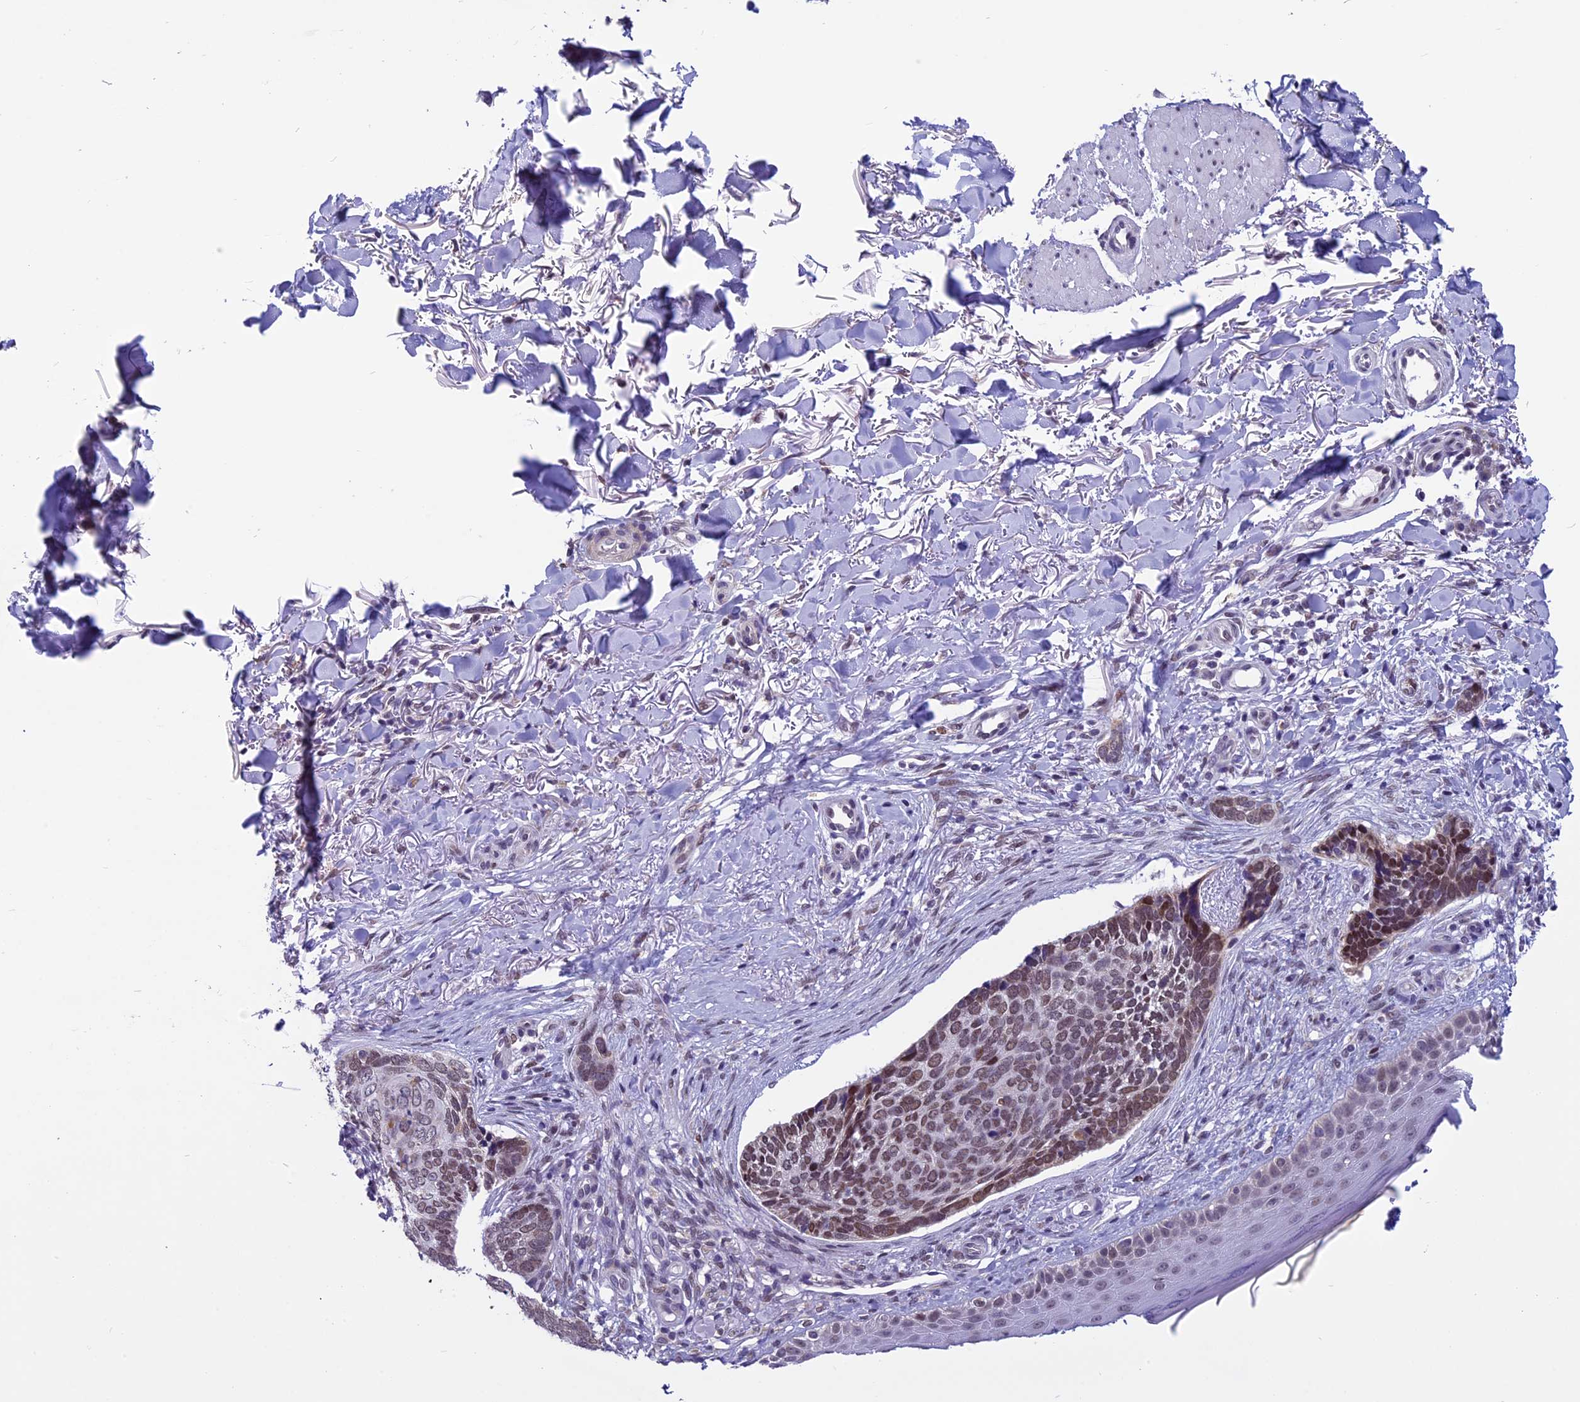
{"staining": {"intensity": "moderate", "quantity": ">75%", "location": "nuclear"}, "tissue": "skin cancer", "cell_type": "Tumor cells", "image_type": "cancer", "snomed": [{"axis": "morphology", "description": "Normal tissue, NOS"}, {"axis": "morphology", "description": "Basal cell carcinoma"}, {"axis": "topography", "description": "Skin"}], "caption": "A brown stain shows moderate nuclear positivity of a protein in human skin basal cell carcinoma tumor cells. (DAB (3,3'-diaminobenzidine) = brown stain, brightfield microscopy at high magnification).", "gene": "ZNF317", "patient": {"sex": "female", "age": 67}}